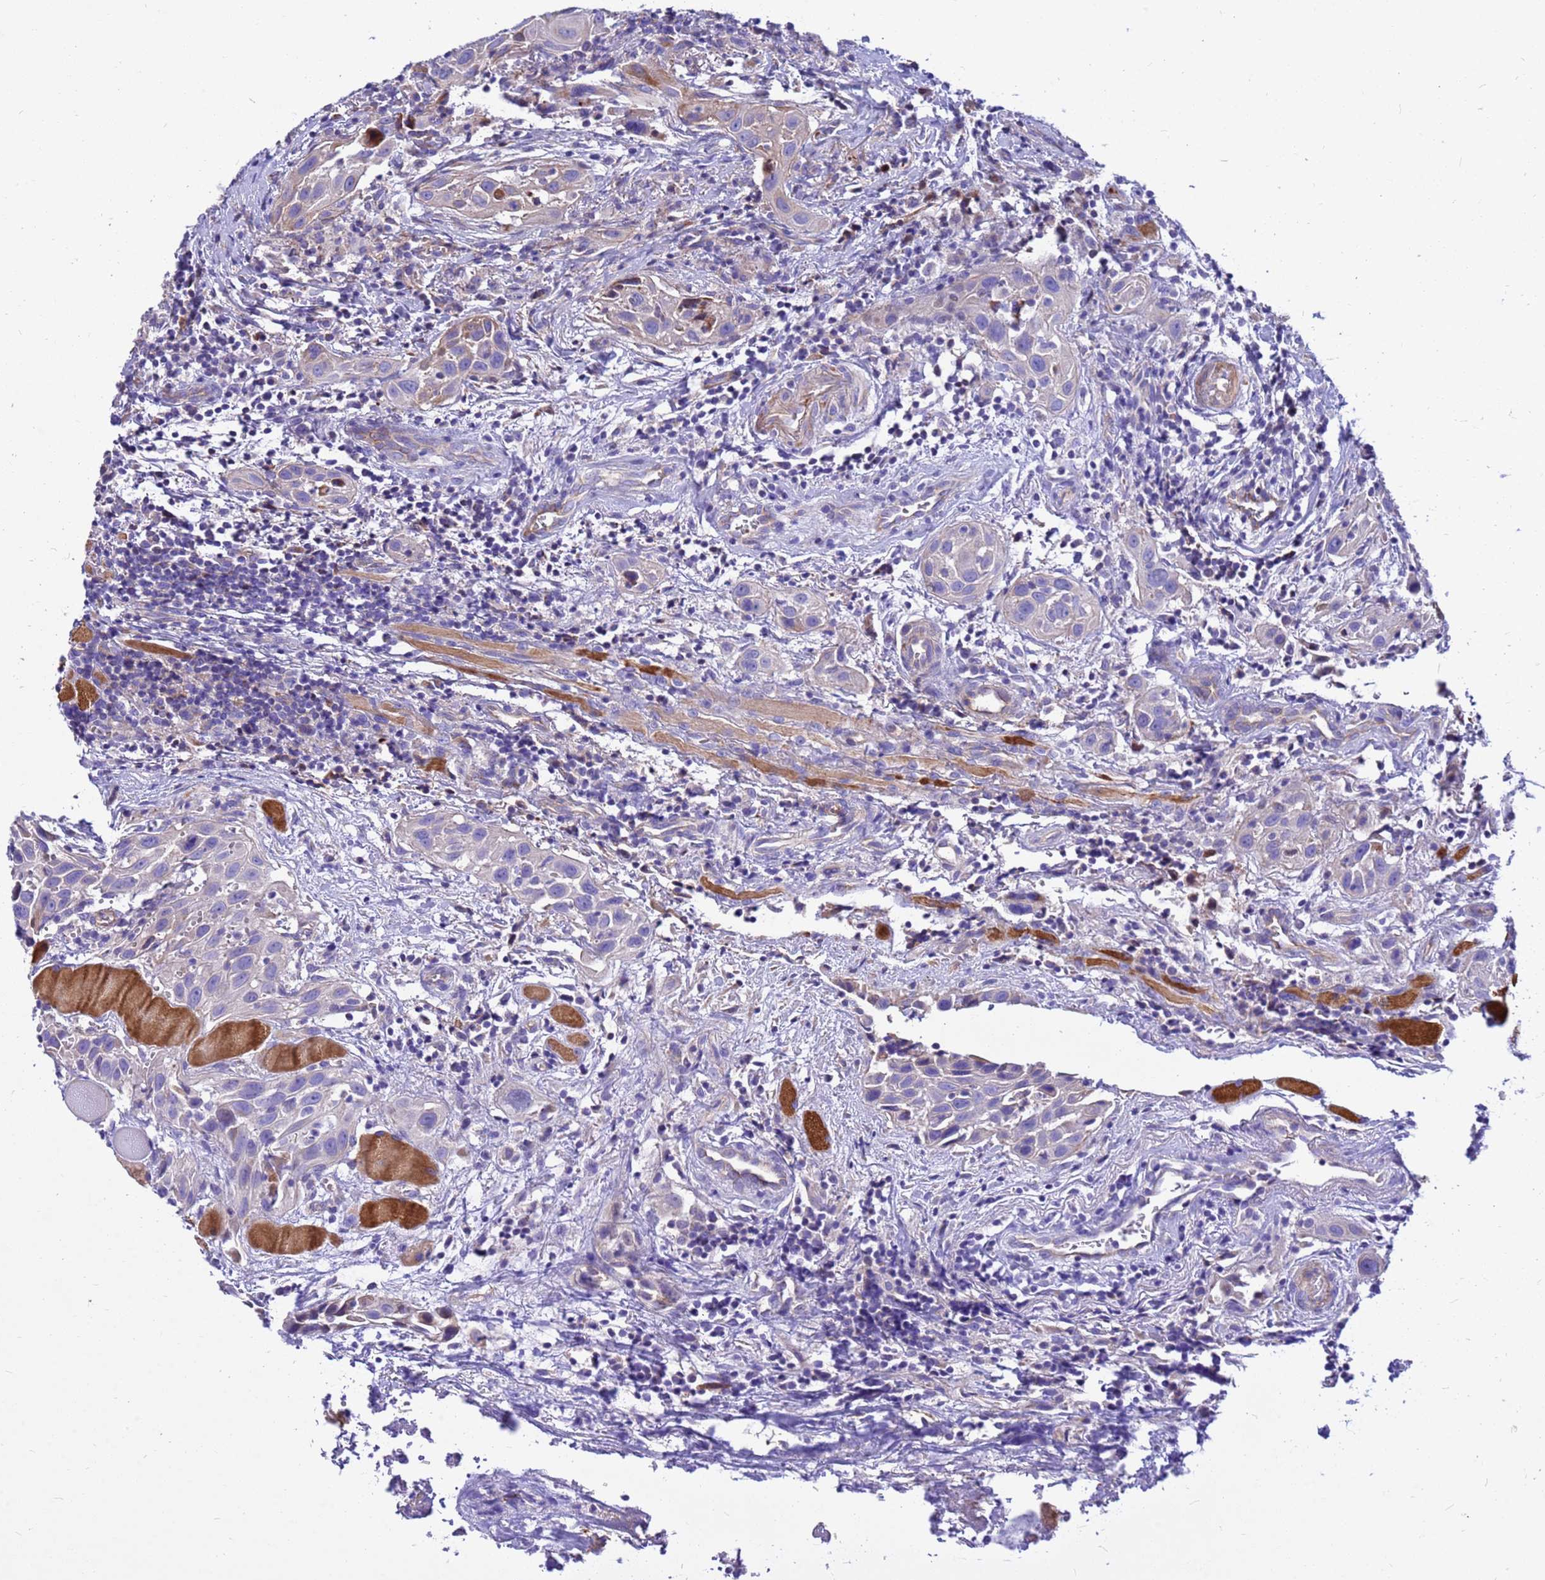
{"staining": {"intensity": "weak", "quantity": "25%-75%", "location": "cytoplasmic/membranous"}, "tissue": "head and neck cancer", "cell_type": "Tumor cells", "image_type": "cancer", "snomed": [{"axis": "morphology", "description": "Squamous cell carcinoma, NOS"}, {"axis": "topography", "description": "Oral tissue"}, {"axis": "topography", "description": "Head-Neck"}], "caption": "Weak cytoplasmic/membranous staining is present in approximately 25%-75% of tumor cells in head and neck cancer (squamous cell carcinoma).", "gene": "CRHBP", "patient": {"sex": "female", "age": 50}}